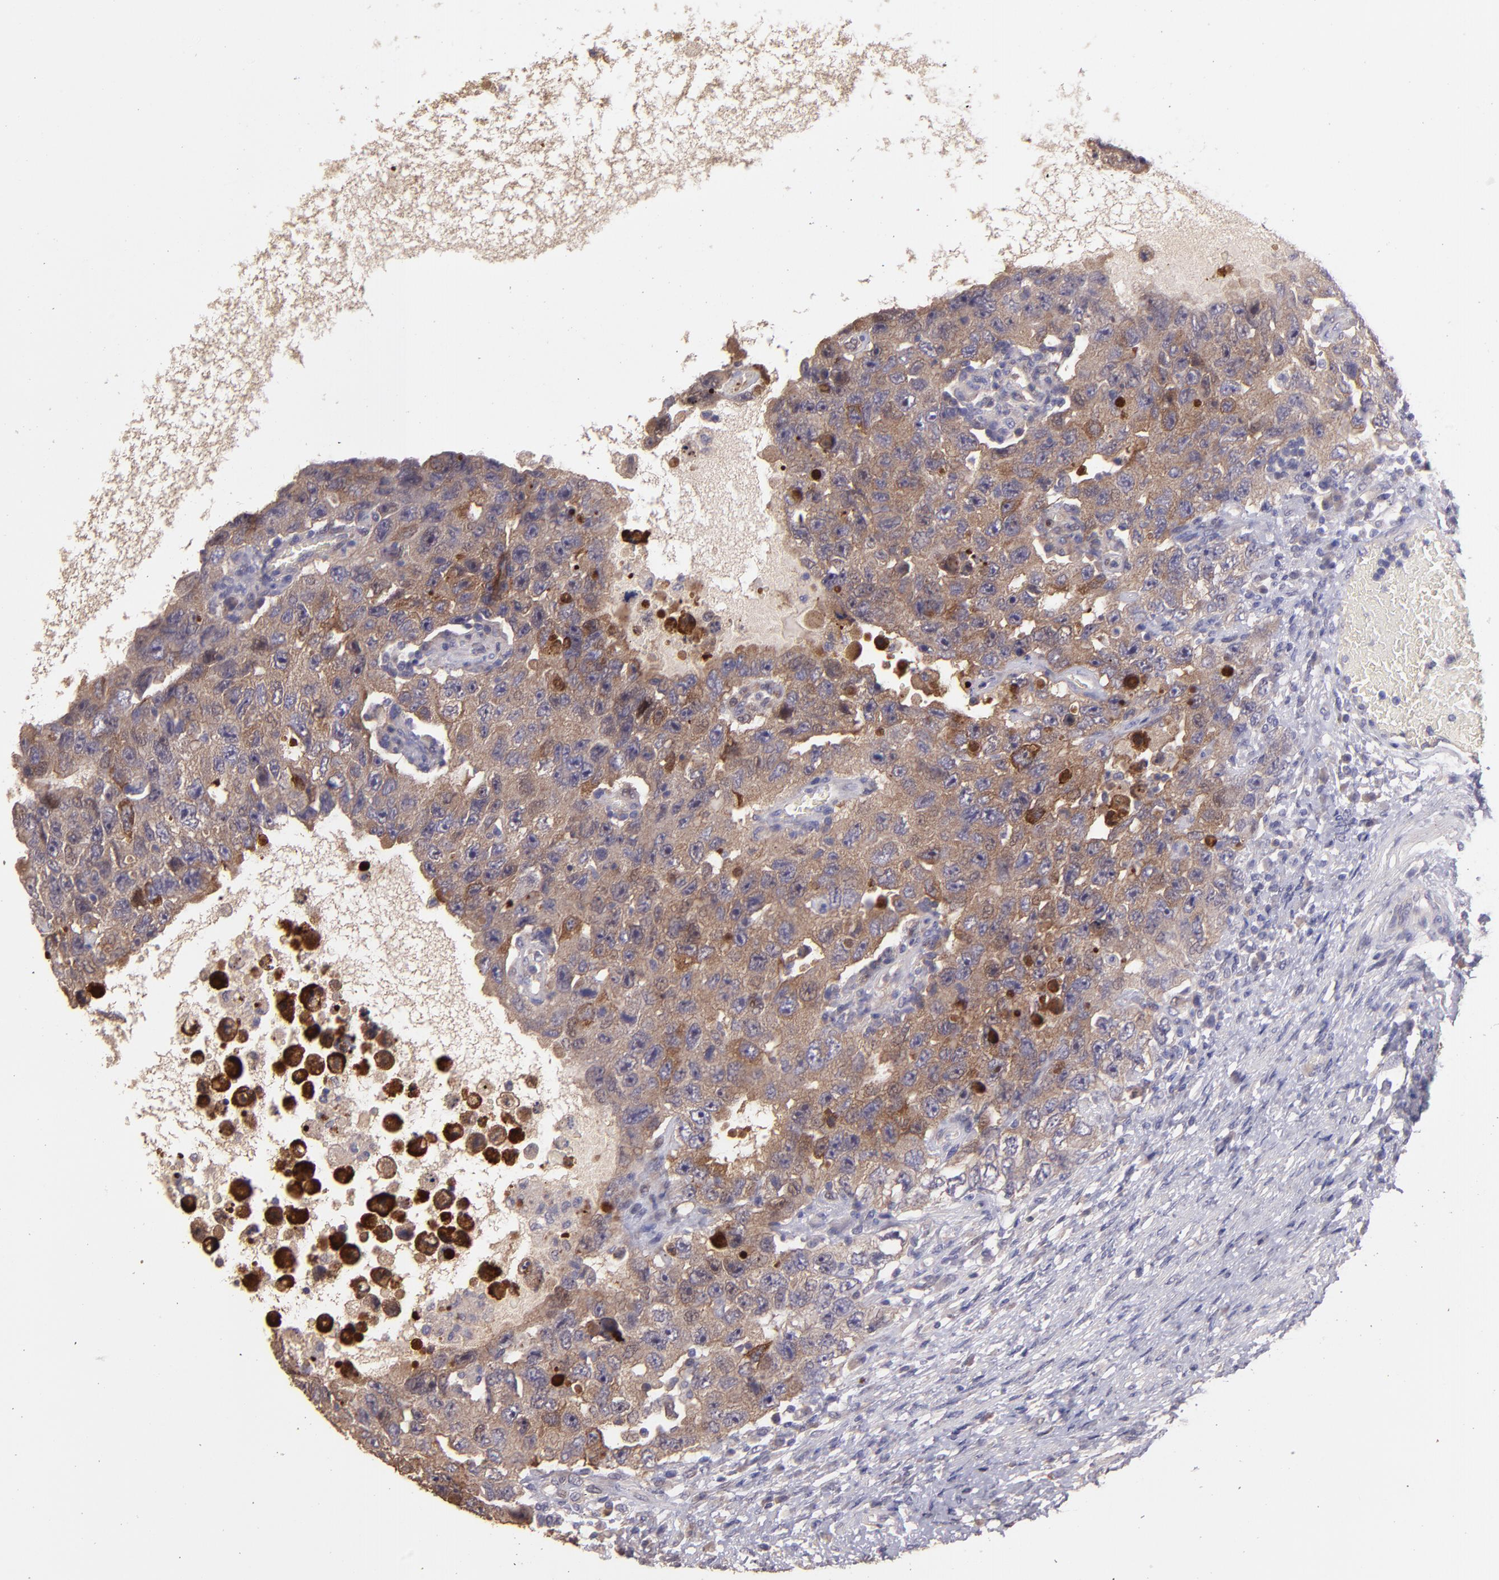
{"staining": {"intensity": "moderate", "quantity": ">75%", "location": "cytoplasmic/membranous"}, "tissue": "testis cancer", "cell_type": "Tumor cells", "image_type": "cancer", "snomed": [{"axis": "morphology", "description": "Carcinoma, Embryonal, NOS"}, {"axis": "topography", "description": "Testis"}], "caption": "Embryonal carcinoma (testis) was stained to show a protein in brown. There is medium levels of moderate cytoplasmic/membranous positivity in approximately >75% of tumor cells.", "gene": "PAPPA", "patient": {"sex": "male", "age": 26}}